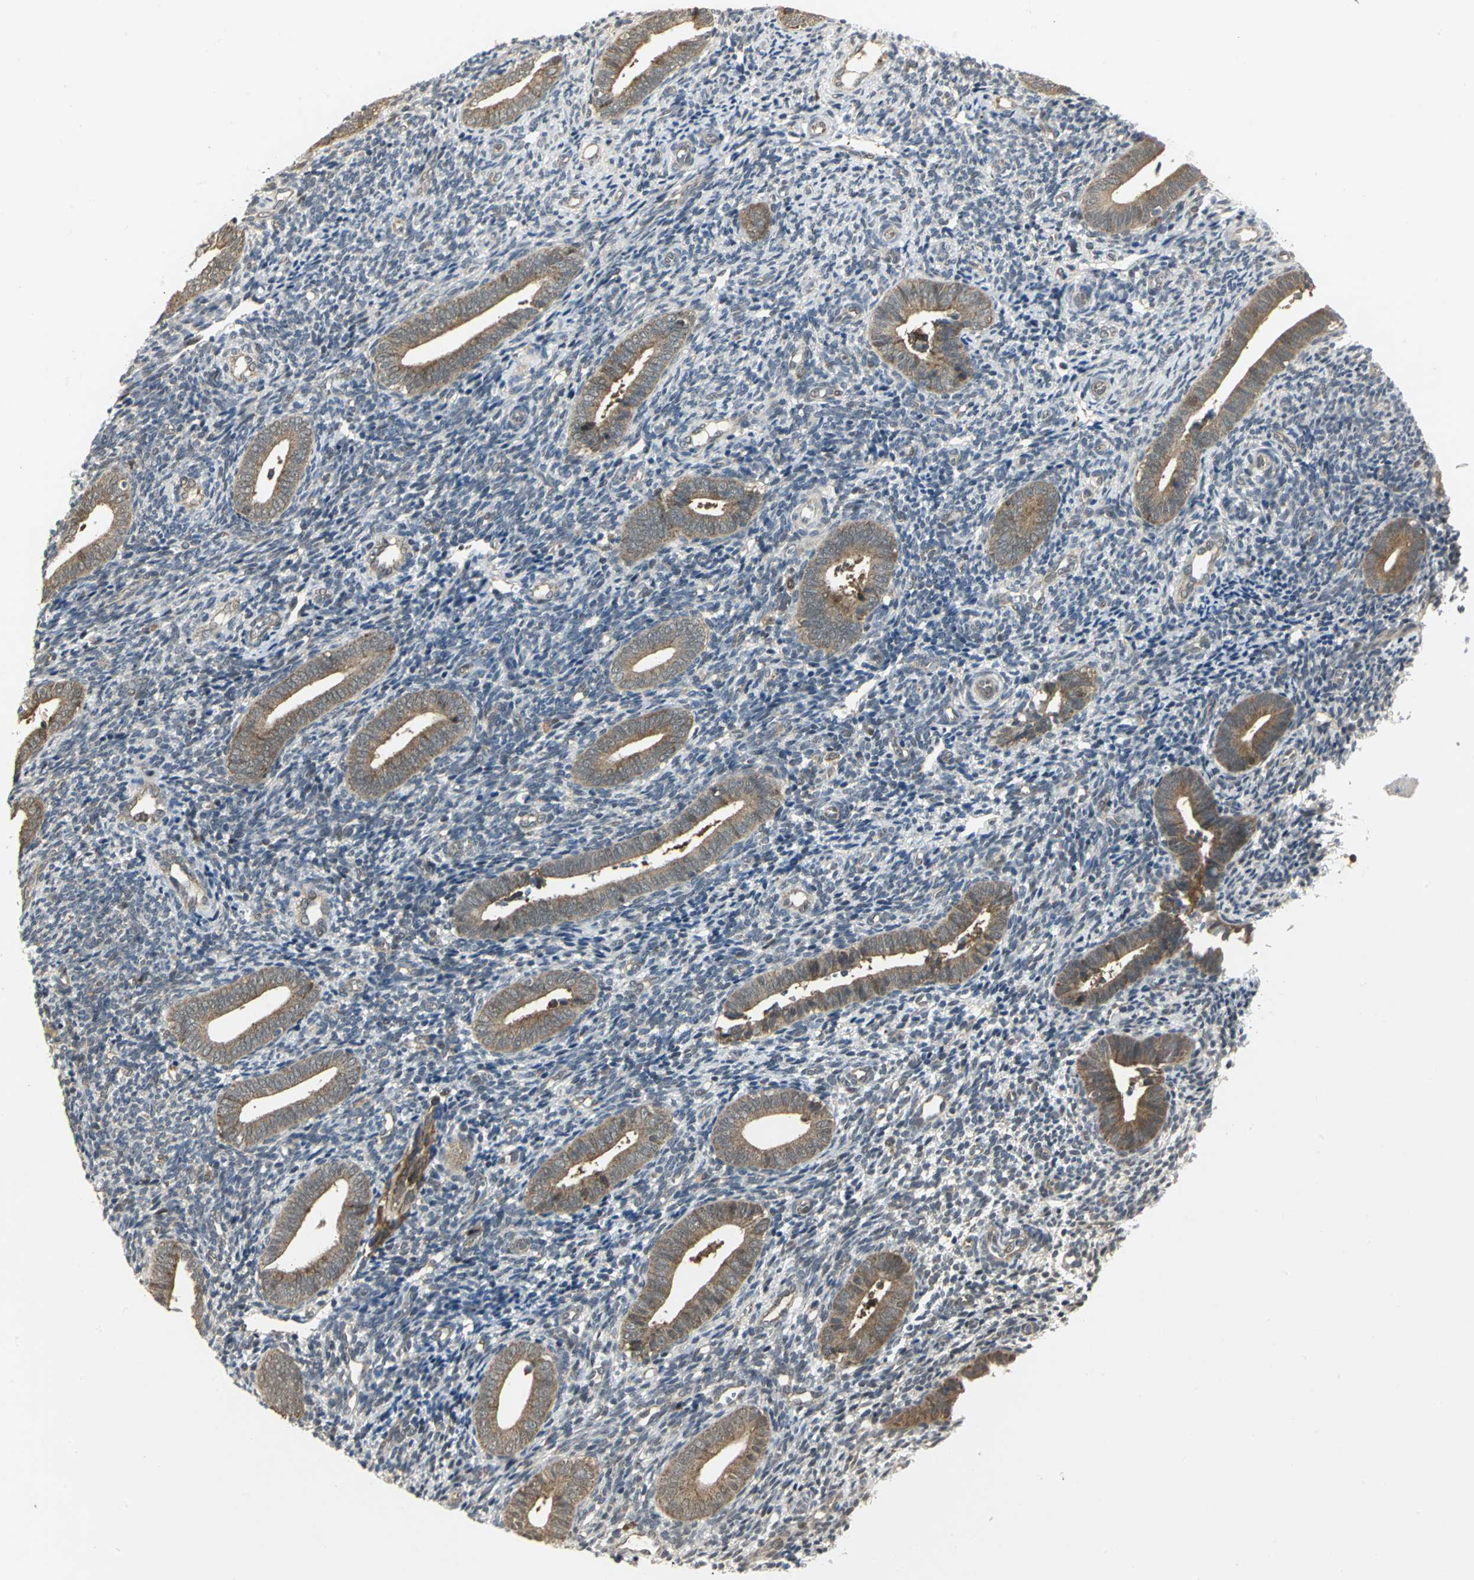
{"staining": {"intensity": "weak", "quantity": "<25%", "location": "cytoplasmic/membranous"}, "tissue": "endometrium", "cell_type": "Cells in endometrial stroma", "image_type": "normal", "snomed": [{"axis": "morphology", "description": "Normal tissue, NOS"}, {"axis": "topography", "description": "Uterus"}, {"axis": "topography", "description": "Endometrium"}], "caption": "Protein analysis of benign endometrium demonstrates no significant positivity in cells in endometrial stroma. Nuclei are stained in blue.", "gene": "PSMC4", "patient": {"sex": "female", "age": 33}}